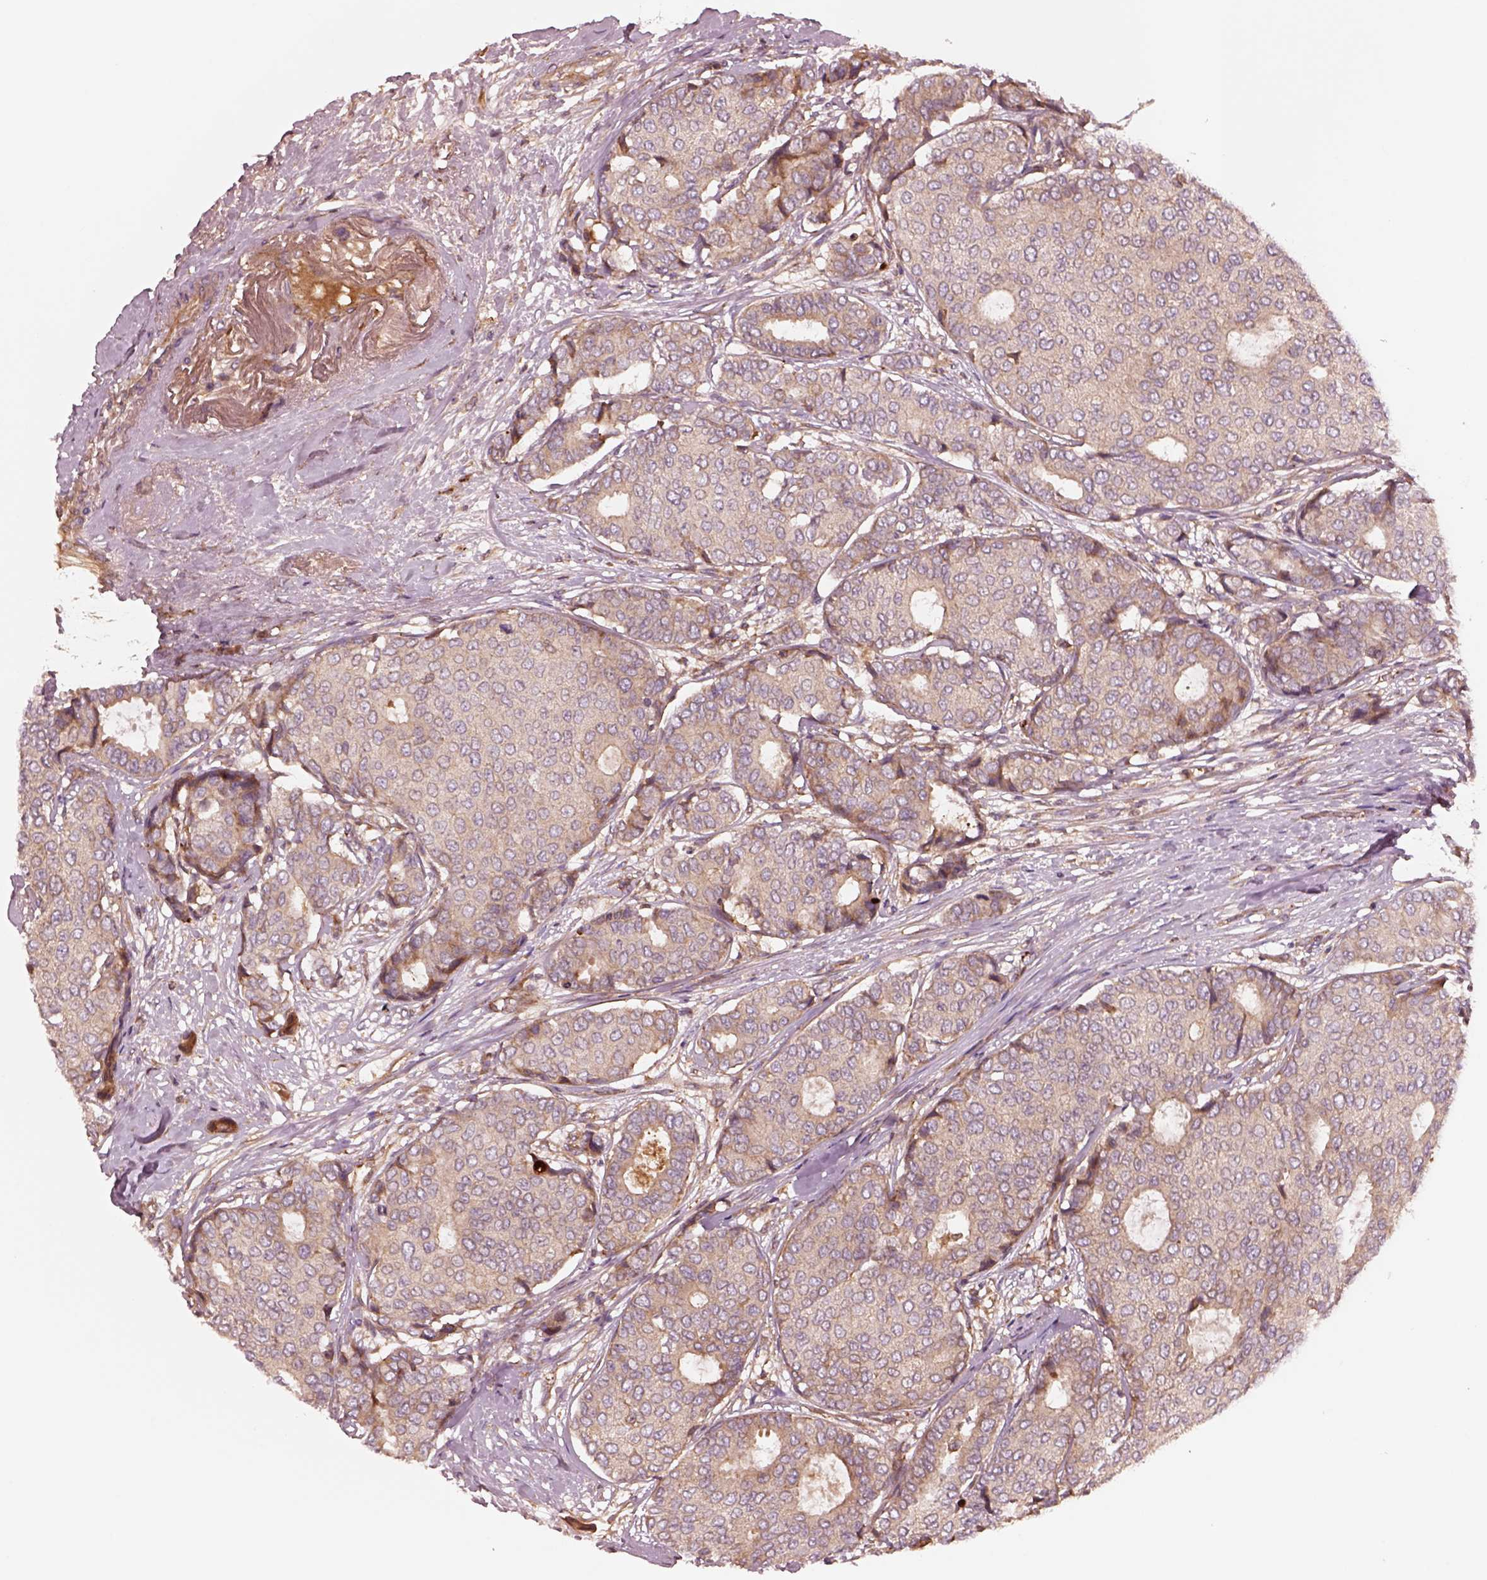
{"staining": {"intensity": "weak", "quantity": ">75%", "location": "cytoplasmic/membranous"}, "tissue": "breast cancer", "cell_type": "Tumor cells", "image_type": "cancer", "snomed": [{"axis": "morphology", "description": "Duct carcinoma"}, {"axis": "topography", "description": "Breast"}], "caption": "High-power microscopy captured an immunohistochemistry (IHC) micrograph of breast cancer (infiltrating ductal carcinoma), revealing weak cytoplasmic/membranous staining in about >75% of tumor cells. Nuclei are stained in blue.", "gene": "ASCC2", "patient": {"sex": "female", "age": 75}}